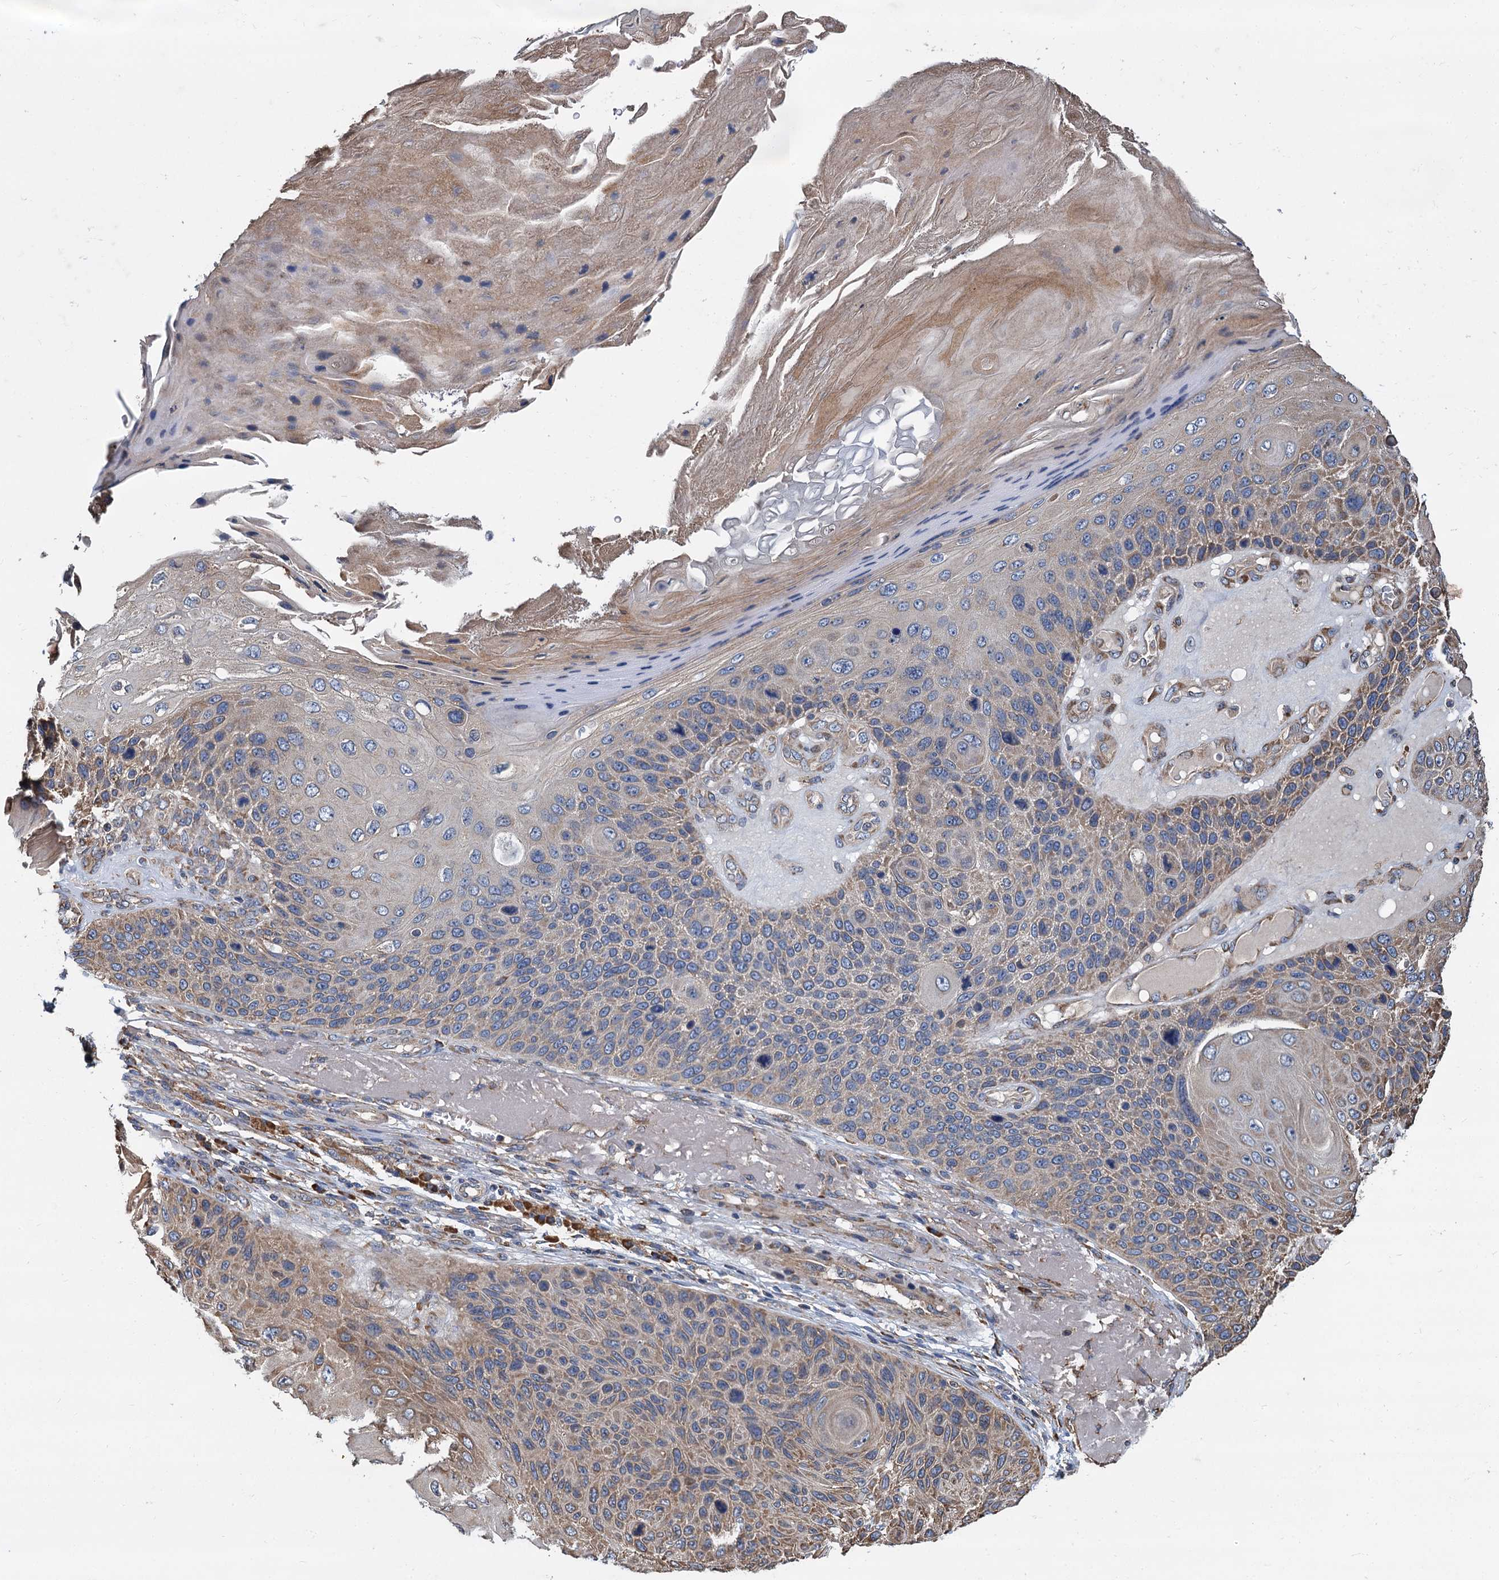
{"staining": {"intensity": "weak", "quantity": "25%-75%", "location": "cytoplasmic/membranous"}, "tissue": "skin cancer", "cell_type": "Tumor cells", "image_type": "cancer", "snomed": [{"axis": "morphology", "description": "Squamous cell carcinoma, NOS"}, {"axis": "topography", "description": "Skin"}], "caption": "This image reveals immunohistochemistry staining of human skin cancer (squamous cell carcinoma), with low weak cytoplasmic/membranous positivity in about 25%-75% of tumor cells.", "gene": "LINS1", "patient": {"sex": "female", "age": 88}}